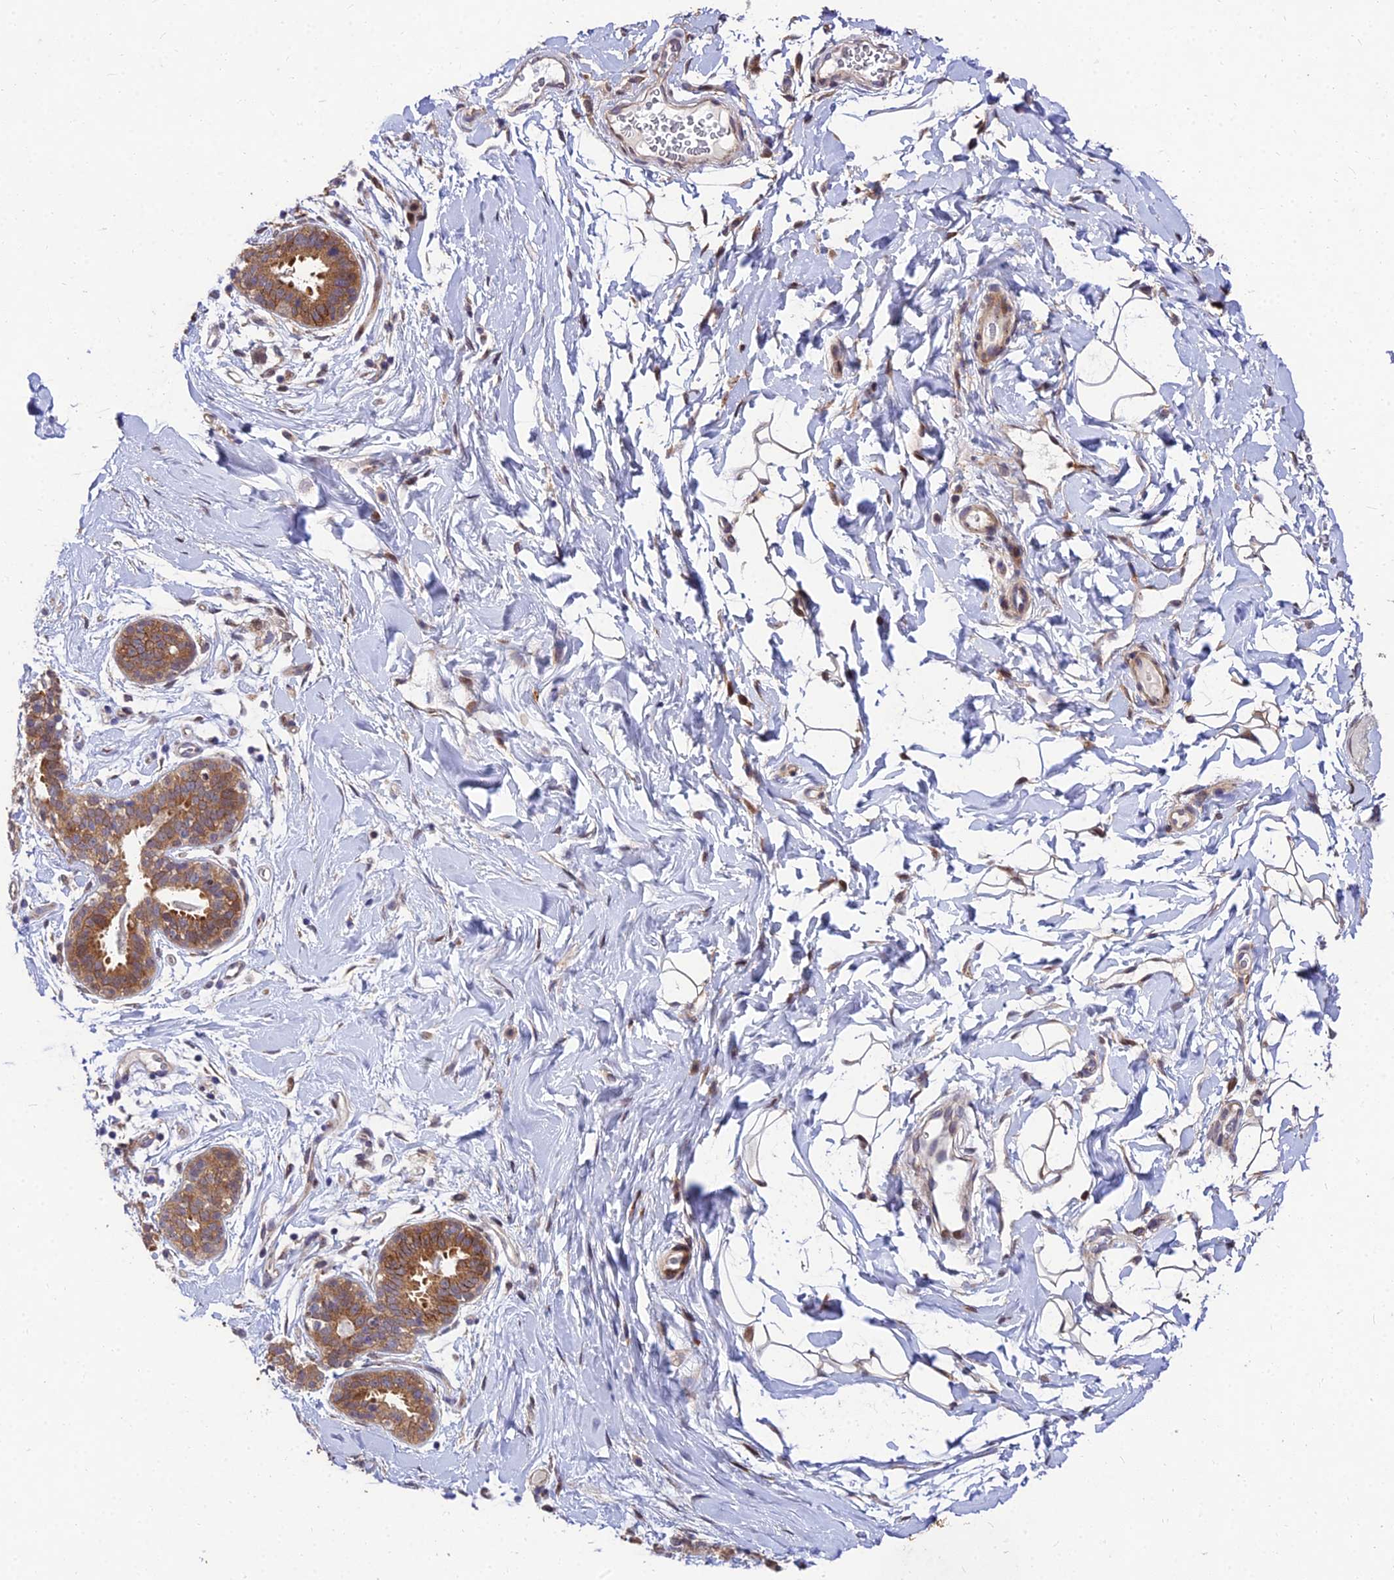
{"staining": {"intensity": "weak", "quantity": "25%-75%", "location": "cytoplasmic/membranous"}, "tissue": "adipose tissue", "cell_type": "Adipocytes", "image_type": "normal", "snomed": [{"axis": "morphology", "description": "Normal tissue, NOS"}, {"axis": "topography", "description": "Breast"}], "caption": "Unremarkable adipose tissue exhibits weak cytoplasmic/membranous expression in approximately 25%-75% of adipocytes.", "gene": "MKKS", "patient": {"sex": "female", "age": 26}}